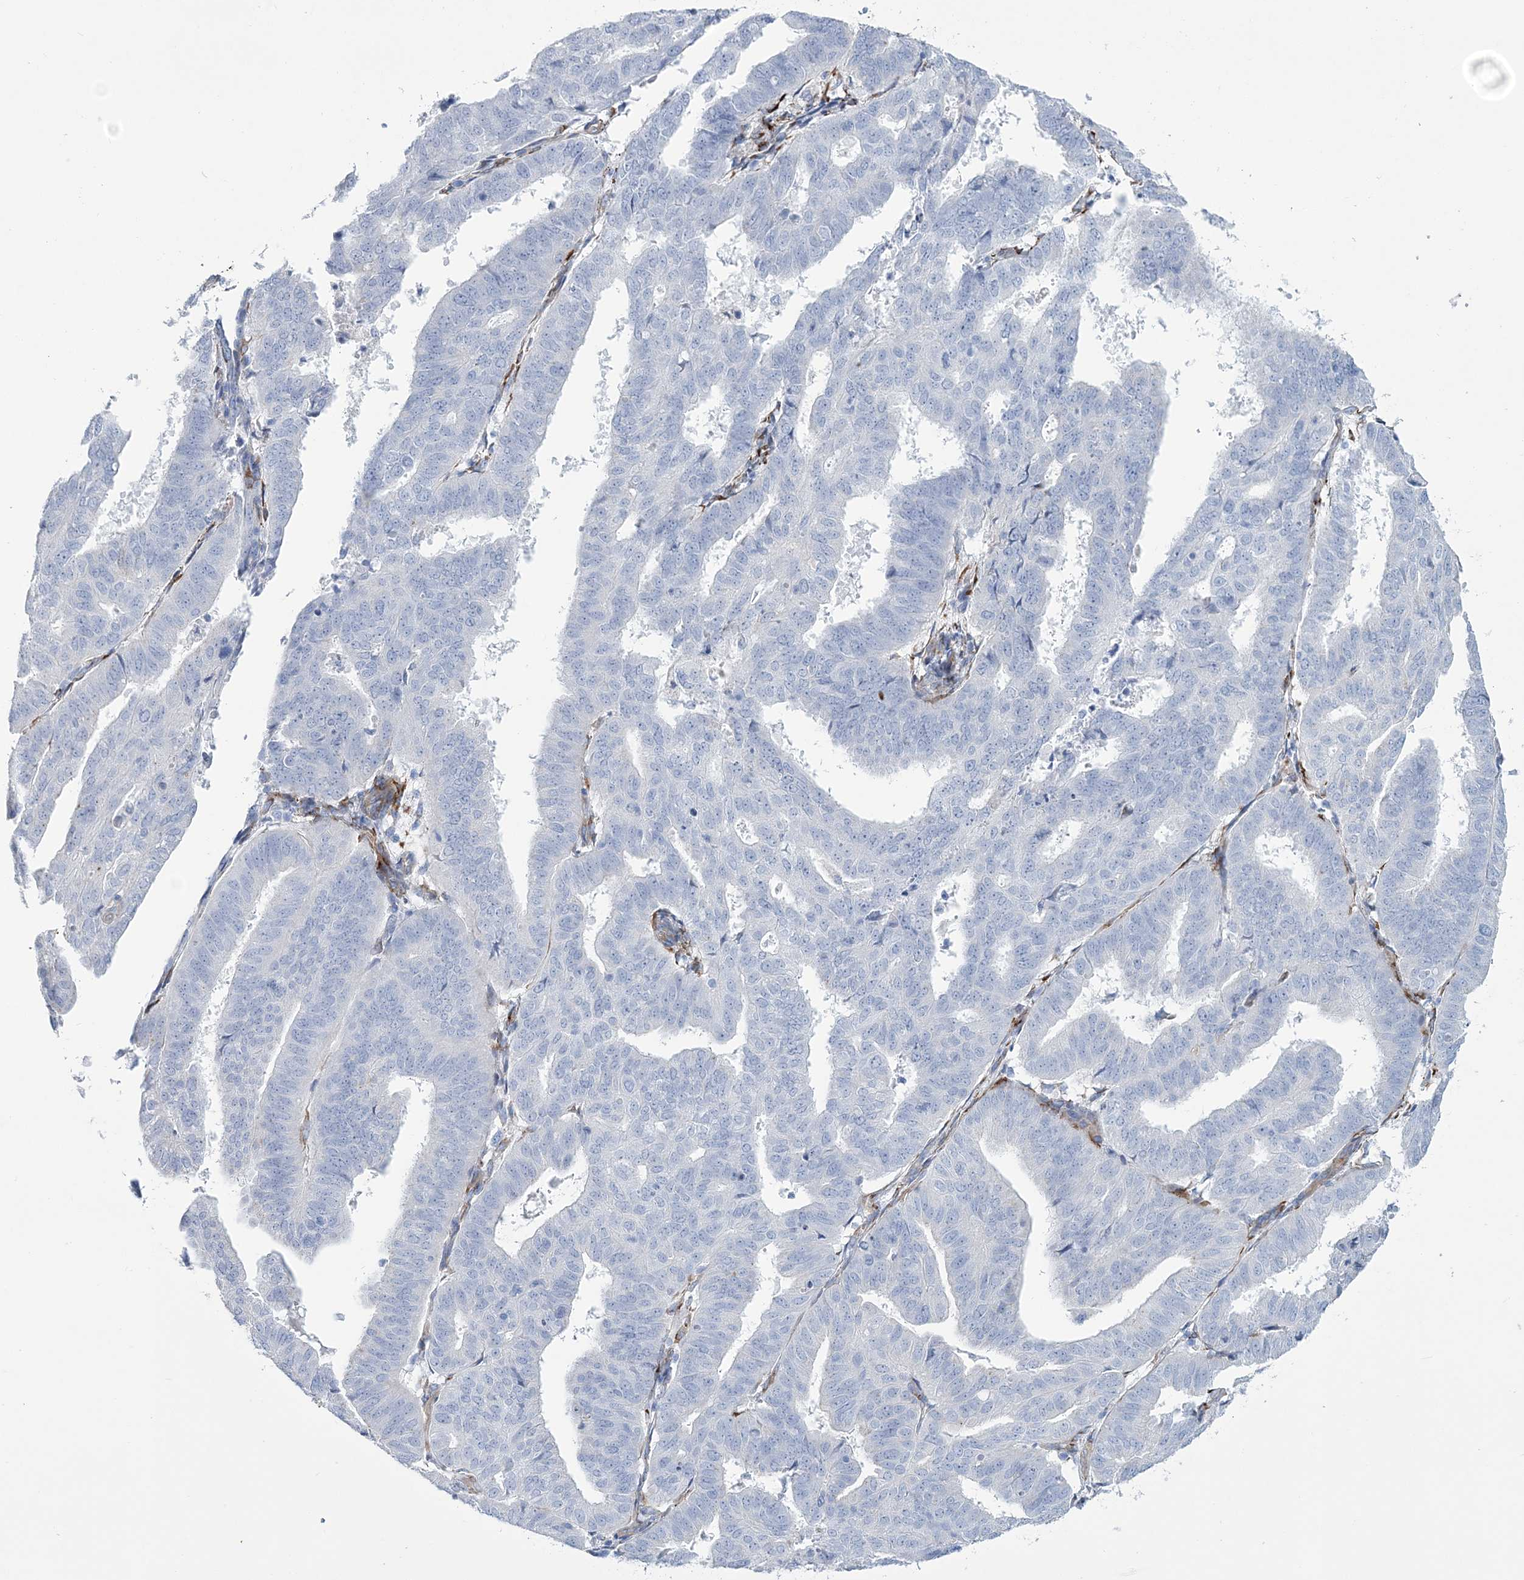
{"staining": {"intensity": "negative", "quantity": "none", "location": "none"}, "tissue": "endometrial cancer", "cell_type": "Tumor cells", "image_type": "cancer", "snomed": [{"axis": "morphology", "description": "Adenocarcinoma, NOS"}, {"axis": "topography", "description": "Uterus"}], "caption": "Adenocarcinoma (endometrial) stained for a protein using immunohistochemistry (IHC) demonstrates no expression tumor cells.", "gene": "RAB11FIP5", "patient": {"sex": "female", "age": 77}}